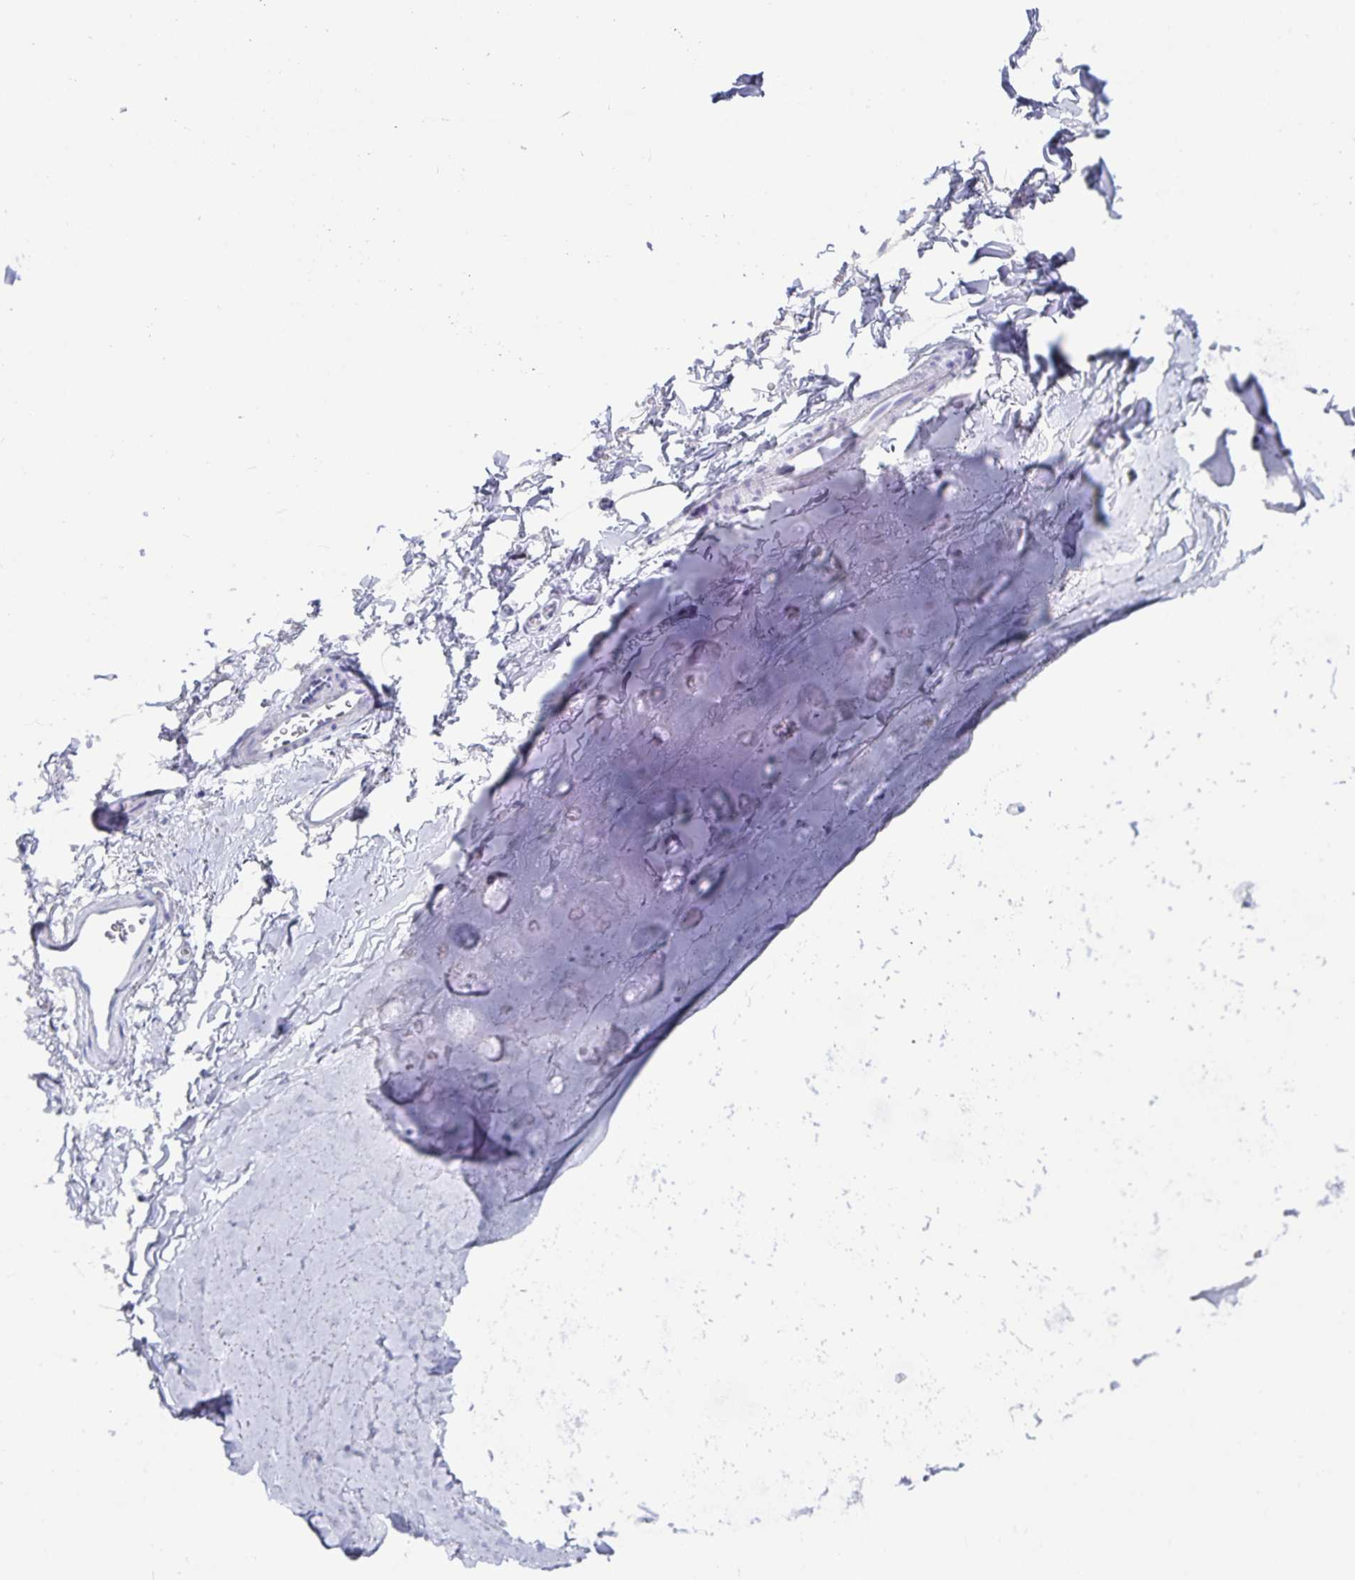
{"staining": {"intensity": "negative", "quantity": "none", "location": "none"}, "tissue": "adipose tissue", "cell_type": "Adipocytes", "image_type": "normal", "snomed": [{"axis": "morphology", "description": "Normal tissue, NOS"}, {"axis": "topography", "description": "Cartilage tissue"}, {"axis": "topography", "description": "Bronchus"}], "caption": "An IHC photomicrograph of benign adipose tissue is shown. There is no staining in adipocytes of adipose tissue. (DAB (3,3'-diaminobenzidine) IHC visualized using brightfield microscopy, high magnification).", "gene": "C19orf73", "patient": {"sex": "female", "age": 79}}